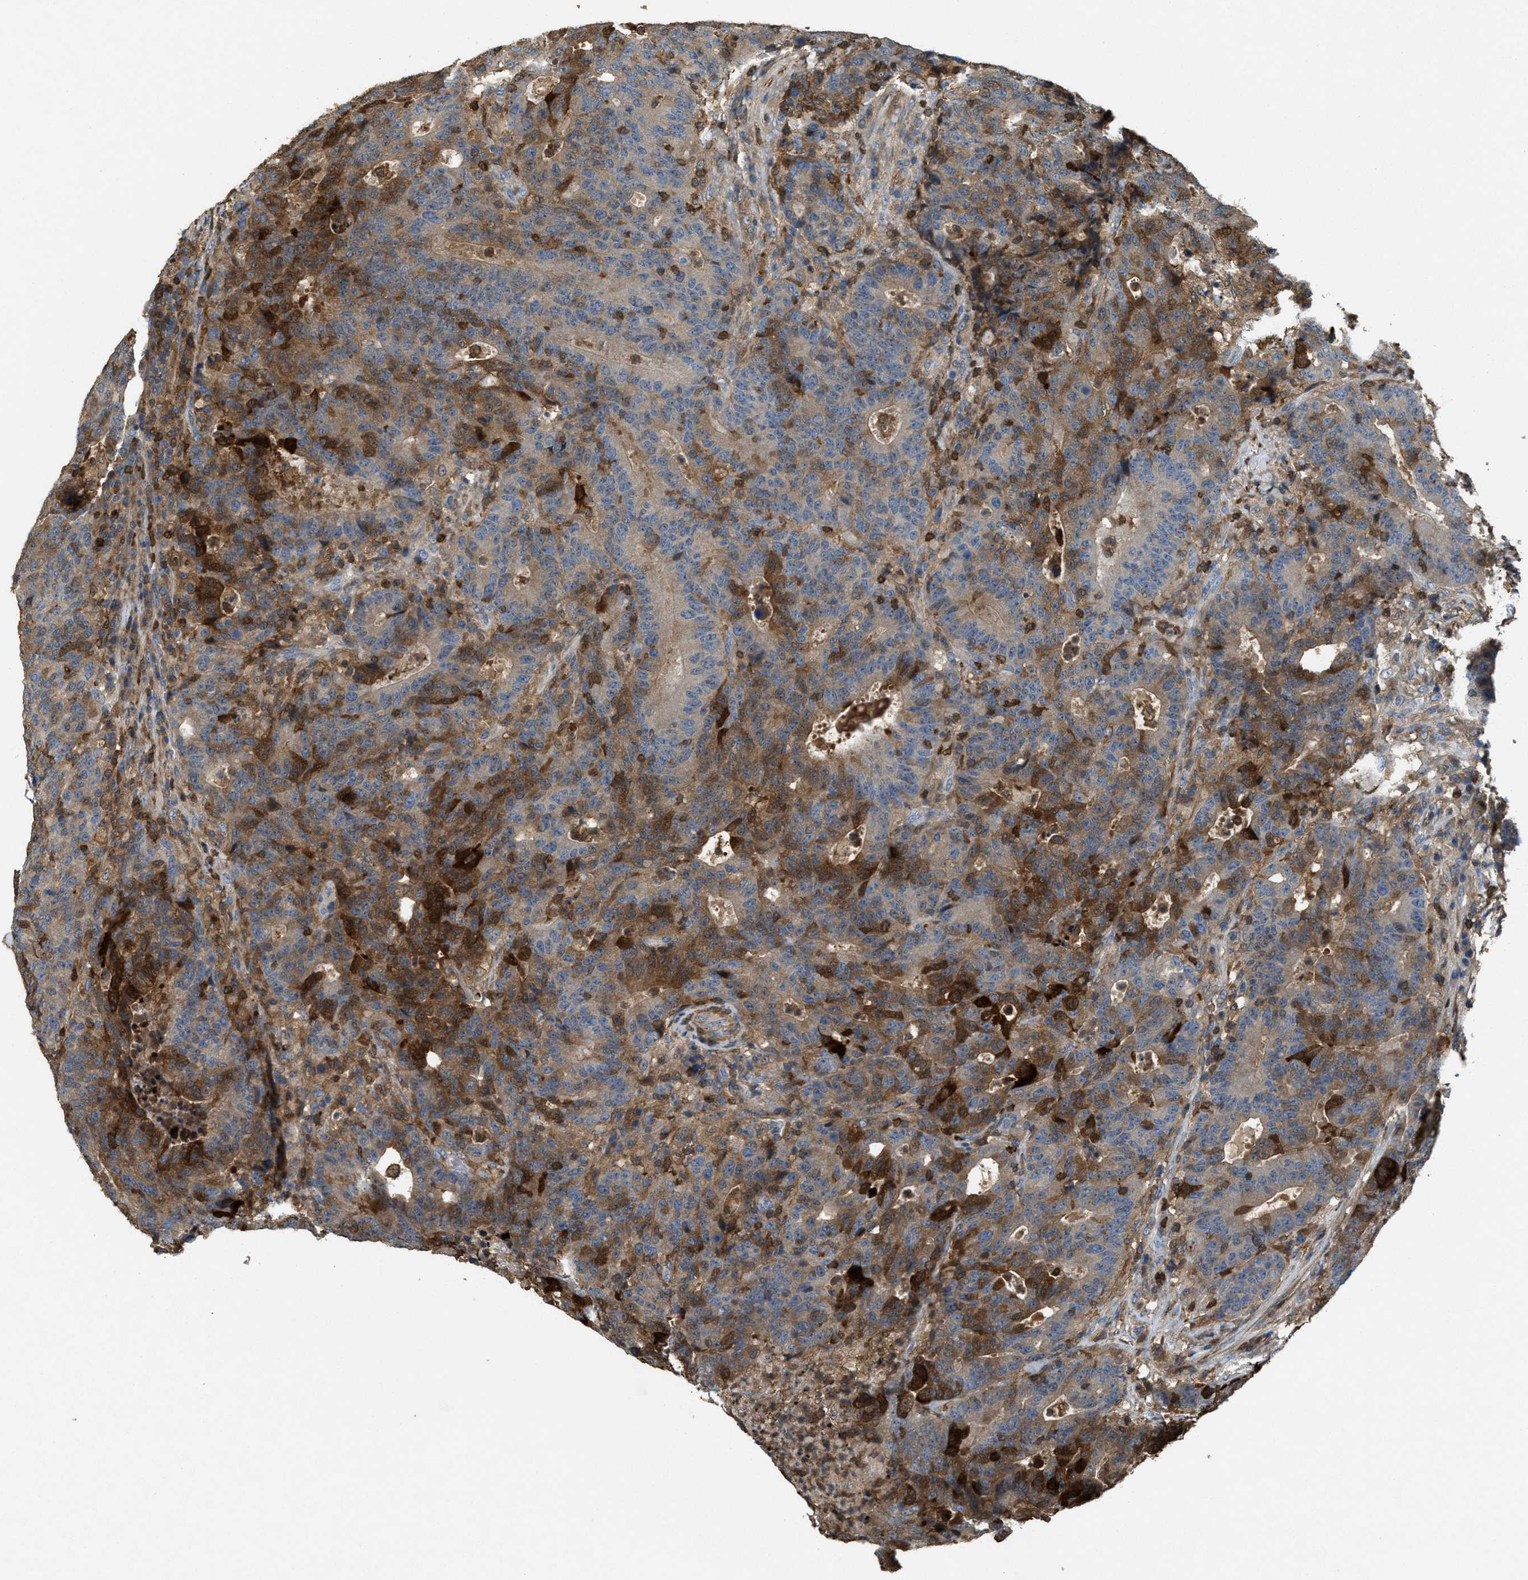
{"staining": {"intensity": "moderate", "quantity": ">75%", "location": "cytoplasmic/membranous"}, "tissue": "colorectal cancer", "cell_type": "Tumor cells", "image_type": "cancer", "snomed": [{"axis": "morphology", "description": "Adenocarcinoma, NOS"}, {"axis": "topography", "description": "Colon"}], "caption": "Immunohistochemistry histopathology image of neoplastic tissue: human colorectal adenocarcinoma stained using IHC reveals medium levels of moderate protein expression localized specifically in the cytoplasmic/membranous of tumor cells, appearing as a cytoplasmic/membranous brown color.", "gene": "SERPINB5", "patient": {"sex": "female", "age": 75}}